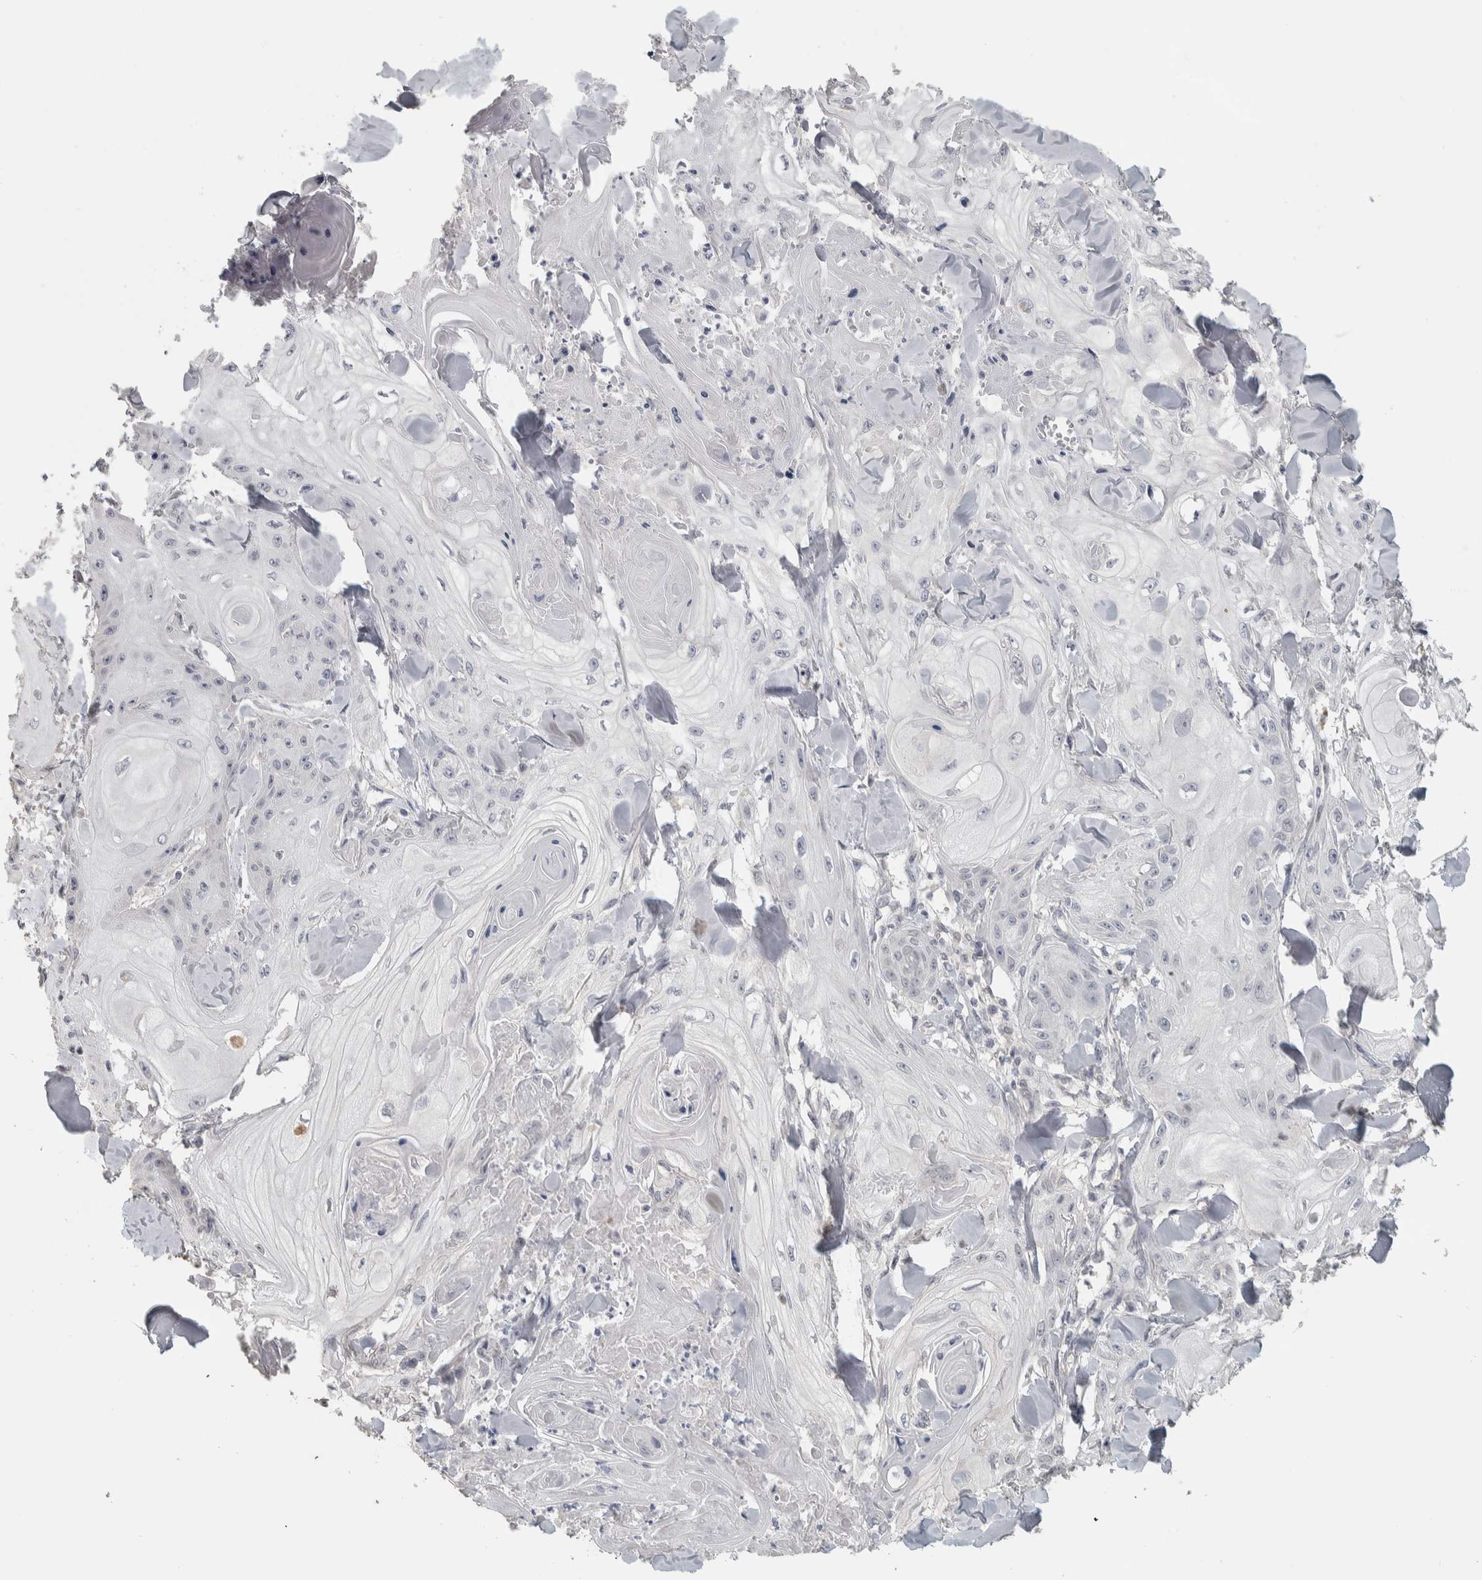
{"staining": {"intensity": "negative", "quantity": "none", "location": "none"}, "tissue": "skin cancer", "cell_type": "Tumor cells", "image_type": "cancer", "snomed": [{"axis": "morphology", "description": "Squamous cell carcinoma, NOS"}, {"axis": "topography", "description": "Skin"}], "caption": "Tumor cells are negative for protein expression in human squamous cell carcinoma (skin).", "gene": "NECAB1", "patient": {"sex": "male", "age": 74}}